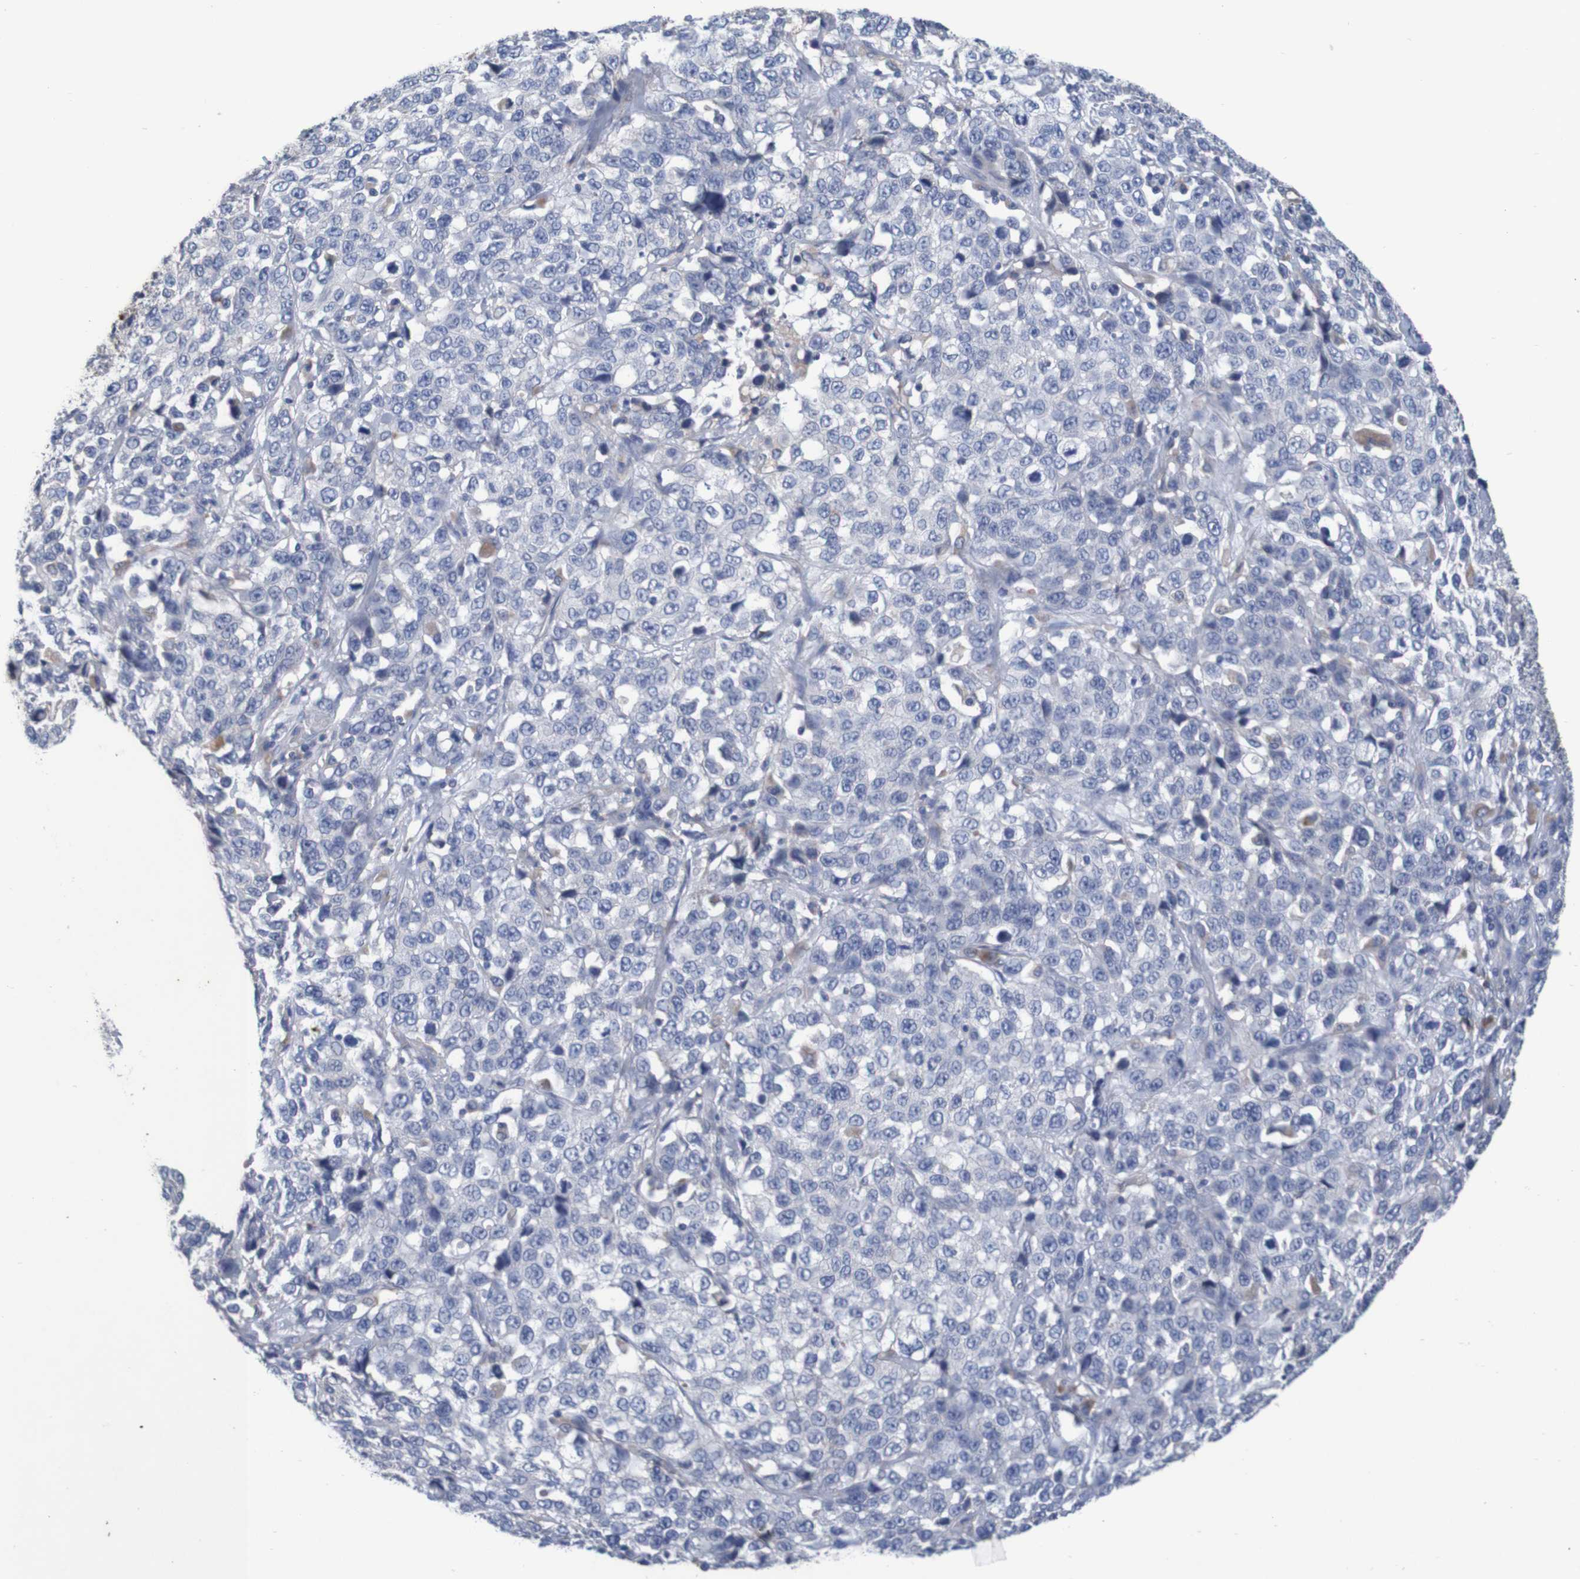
{"staining": {"intensity": "negative", "quantity": "none", "location": "none"}, "tissue": "stomach cancer", "cell_type": "Tumor cells", "image_type": "cancer", "snomed": [{"axis": "morphology", "description": "Normal tissue, NOS"}, {"axis": "morphology", "description": "Adenocarcinoma, NOS"}, {"axis": "topography", "description": "Stomach"}], "caption": "Immunohistochemistry (IHC) micrograph of neoplastic tissue: human stomach cancer (adenocarcinoma) stained with DAB exhibits no significant protein staining in tumor cells.", "gene": "LTA", "patient": {"sex": "male", "age": 48}}